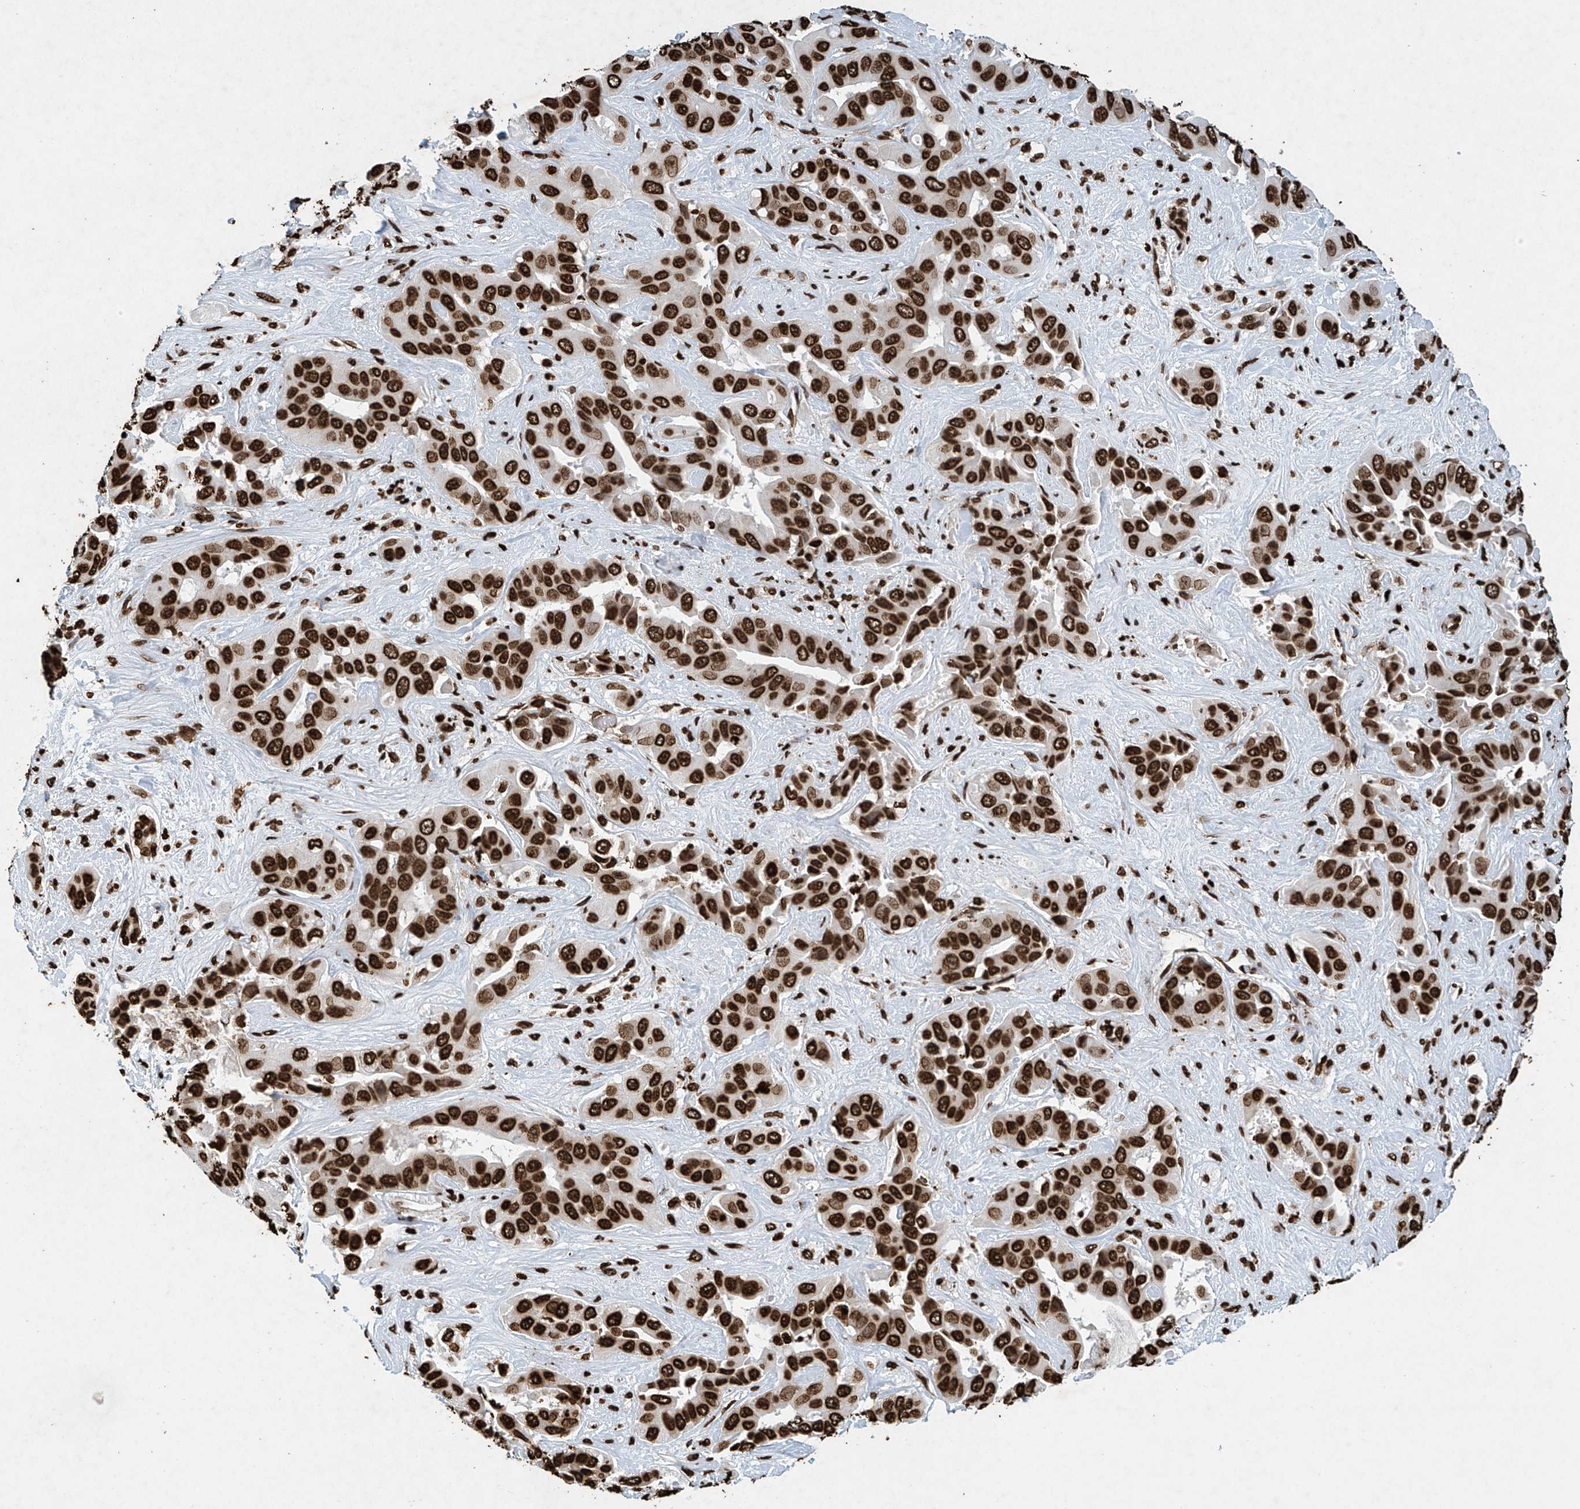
{"staining": {"intensity": "strong", "quantity": ">75%", "location": "nuclear"}, "tissue": "liver cancer", "cell_type": "Tumor cells", "image_type": "cancer", "snomed": [{"axis": "morphology", "description": "Cholangiocarcinoma"}, {"axis": "topography", "description": "Liver"}], "caption": "Immunohistochemical staining of human liver cancer reveals high levels of strong nuclear positivity in about >75% of tumor cells. Using DAB (3,3'-diaminobenzidine) (brown) and hematoxylin (blue) stains, captured at high magnification using brightfield microscopy.", "gene": "H3-3A", "patient": {"sex": "female", "age": 52}}